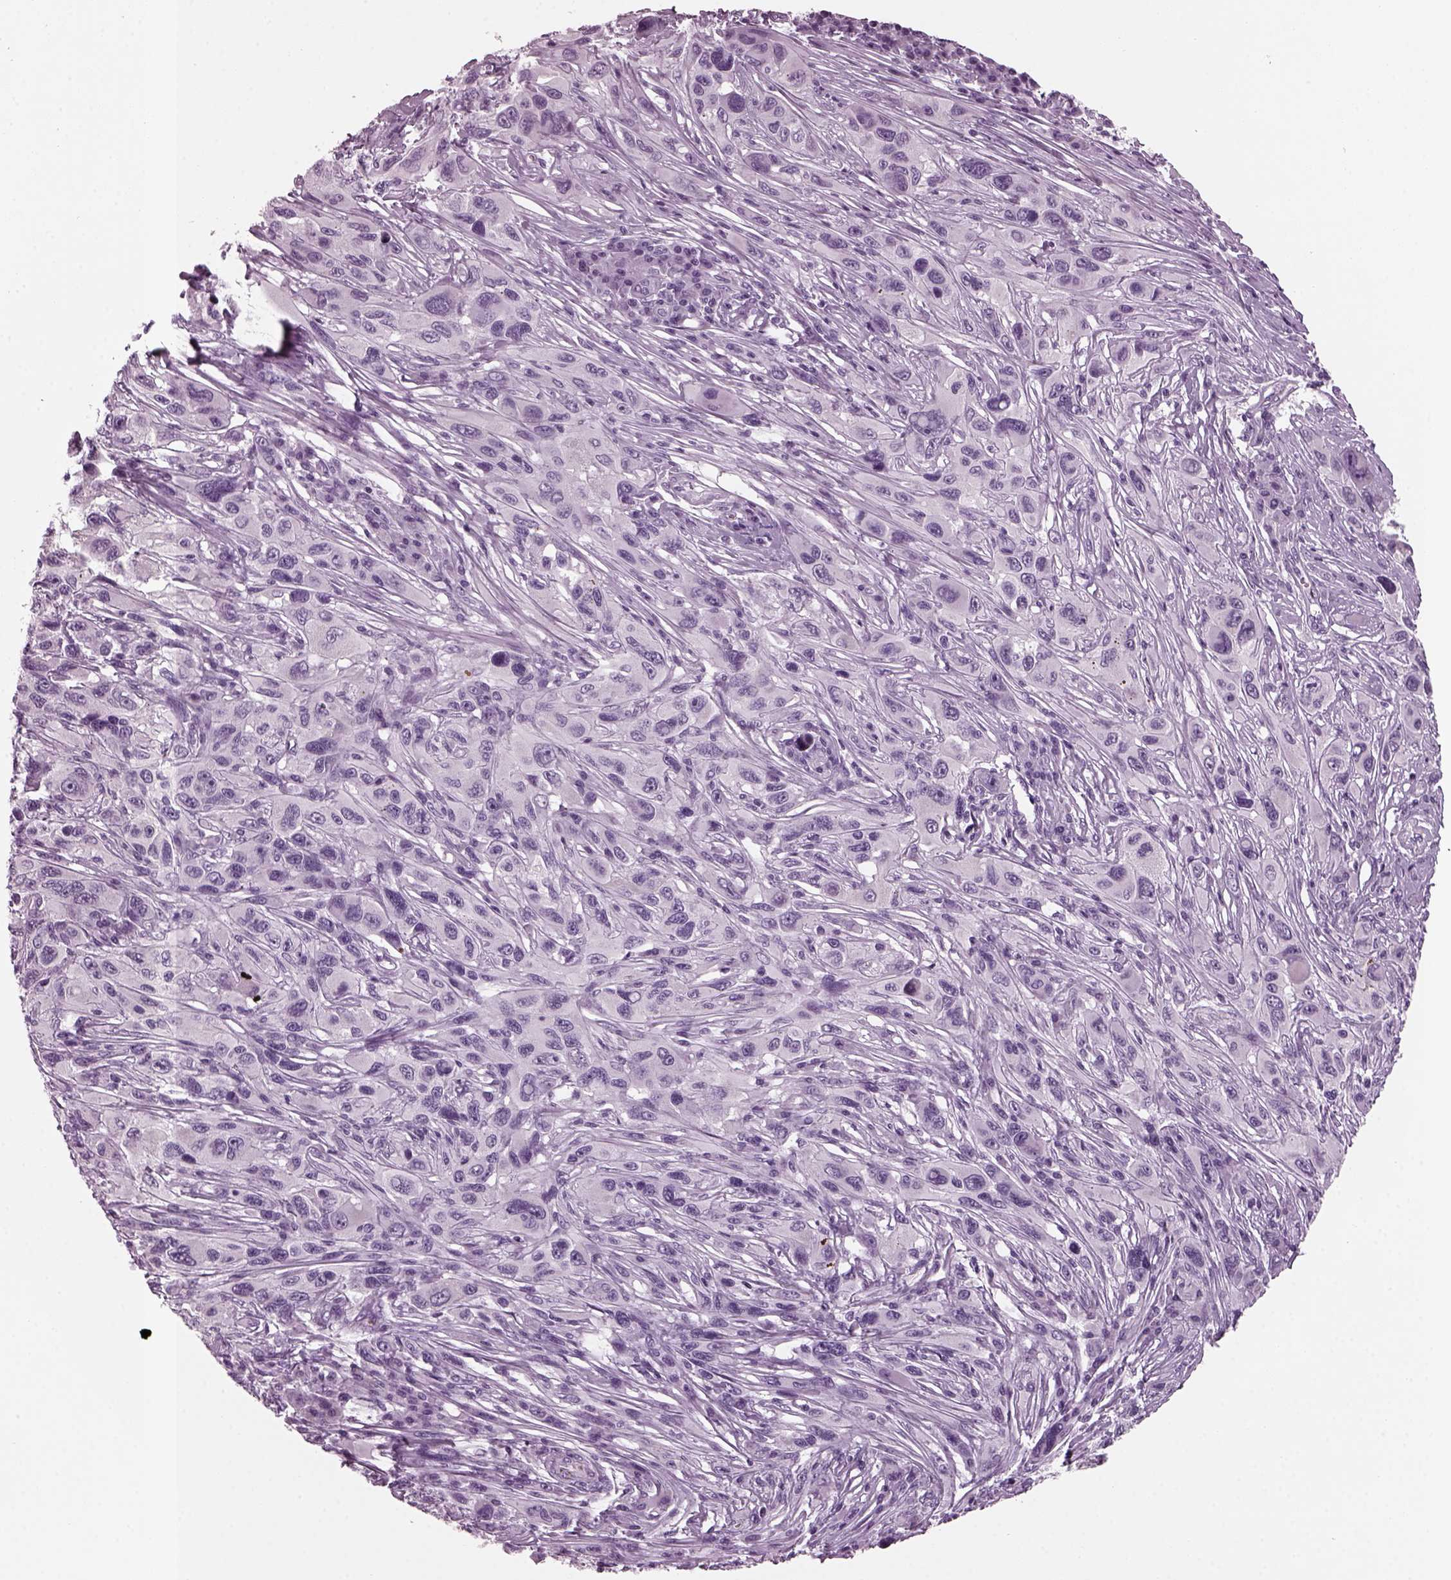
{"staining": {"intensity": "negative", "quantity": "none", "location": "none"}, "tissue": "melanoma", "cell_type": "Tumor cells", "image_type": "cancer", "snomed": [{"axis": "morphology", "description": "Malignant melanoma, NOS"}, {"axis": "topography", "description": "Skin"}], "caption": "Human melanoma stained for a protein using IHC demonstrates no expression in tumor cells.", "gene": "DPYSL5", "patient": {"sex": "male", "age": 53}}